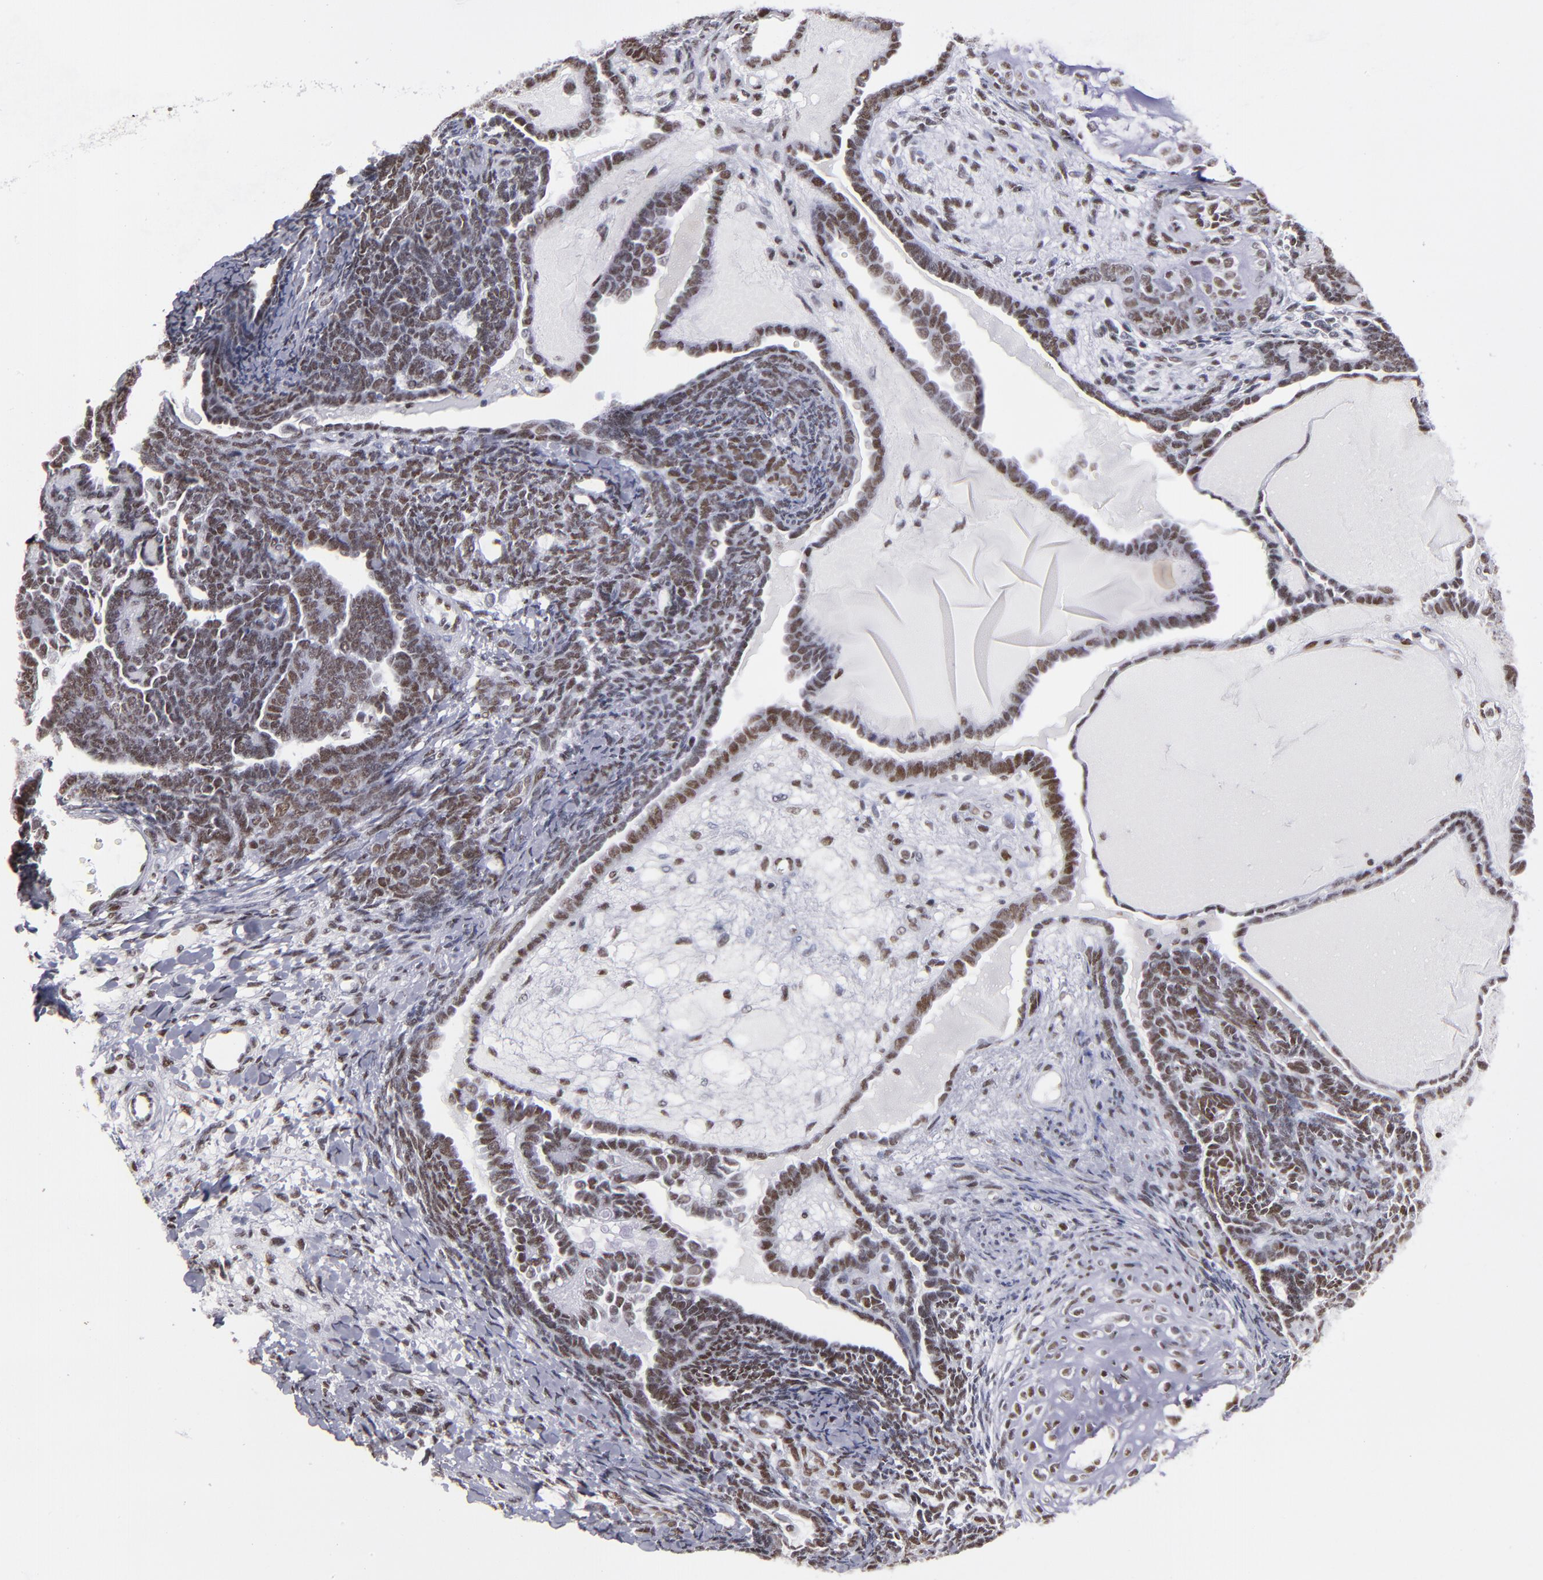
{"staining": {"intensity": "moderate", "quantity": ">75%", "location": "nuclear"}, "tissue": "endometrial cancer", "cell_type": "Tumor cells", "image_type": "cancer", "snomed": [{"axis": "morphology", "description": "Neoplasm, malignant, NOS"}, {"axis": "topography", "description": "Endometrium"}], "caption": "This micrograph reveals IHC staining of human endometrial cancer (malignant neoplasm), with medium moderate nuclear staining in approximately >75% of tumor cells.", "gene": "TERF2", "patient": {"sex": "female", "age": 74}}